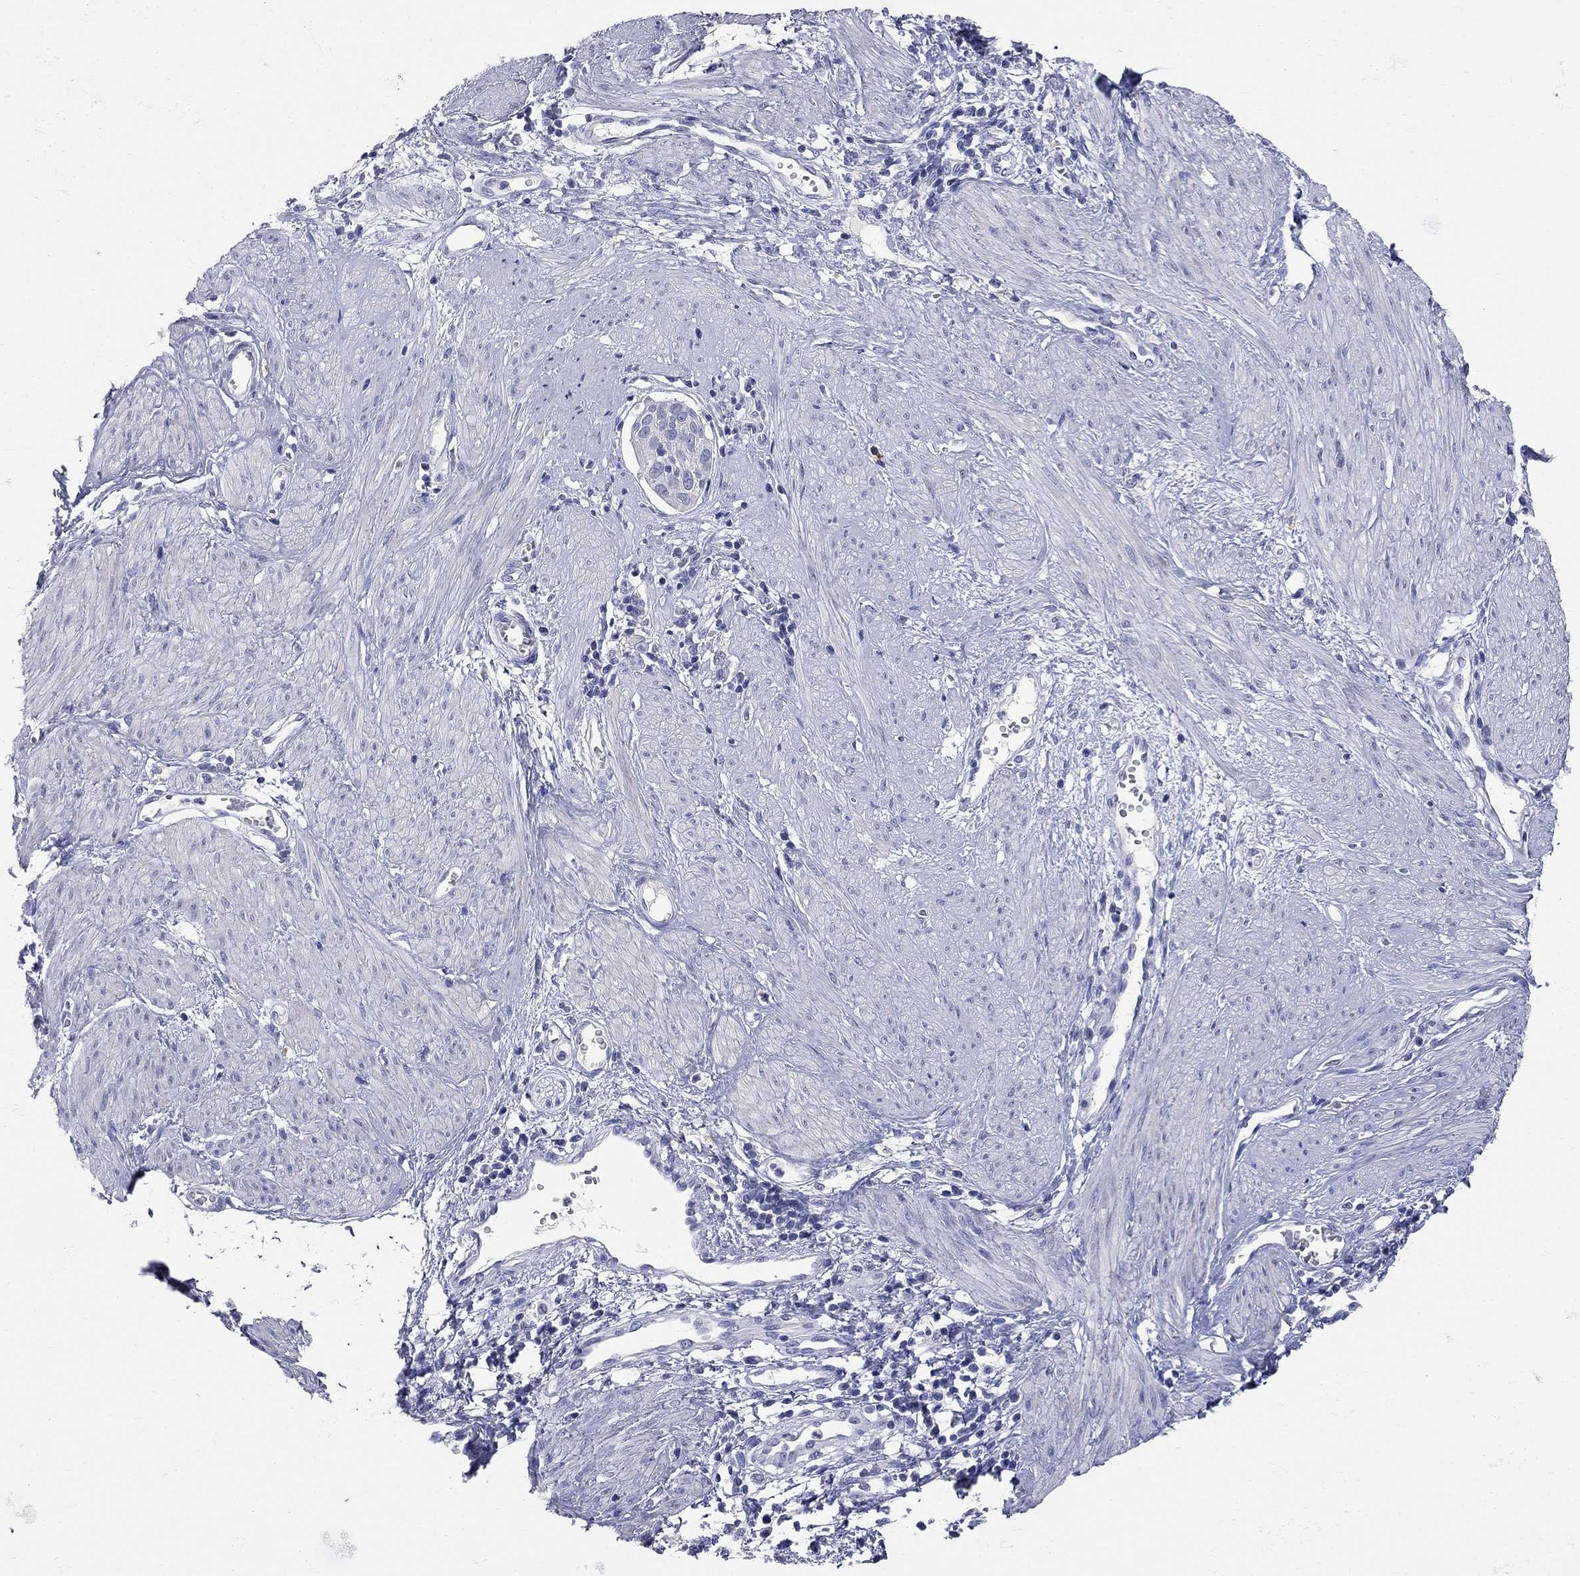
{"staining": {"intensity": "negative", "quantity": "none", "location": "none"}, "tissue": "cervical cancer", "cell_type": "Tumor cells", "image_type": "cancer", "snomed": [{"axis": "morphology", "description": "Squamous cell carcinoma, NOS"}, {"axis": "topography", "description": "Cervix"}], "caption": "The micrograph shows no significant staining in tumor cells of squamous cell carcinoma (cervical). (Immunohistochemistry, brightfield microscopy, high magnification).", "gene": "FAM221B", "patient": {"sex": "female", "age": 39}}